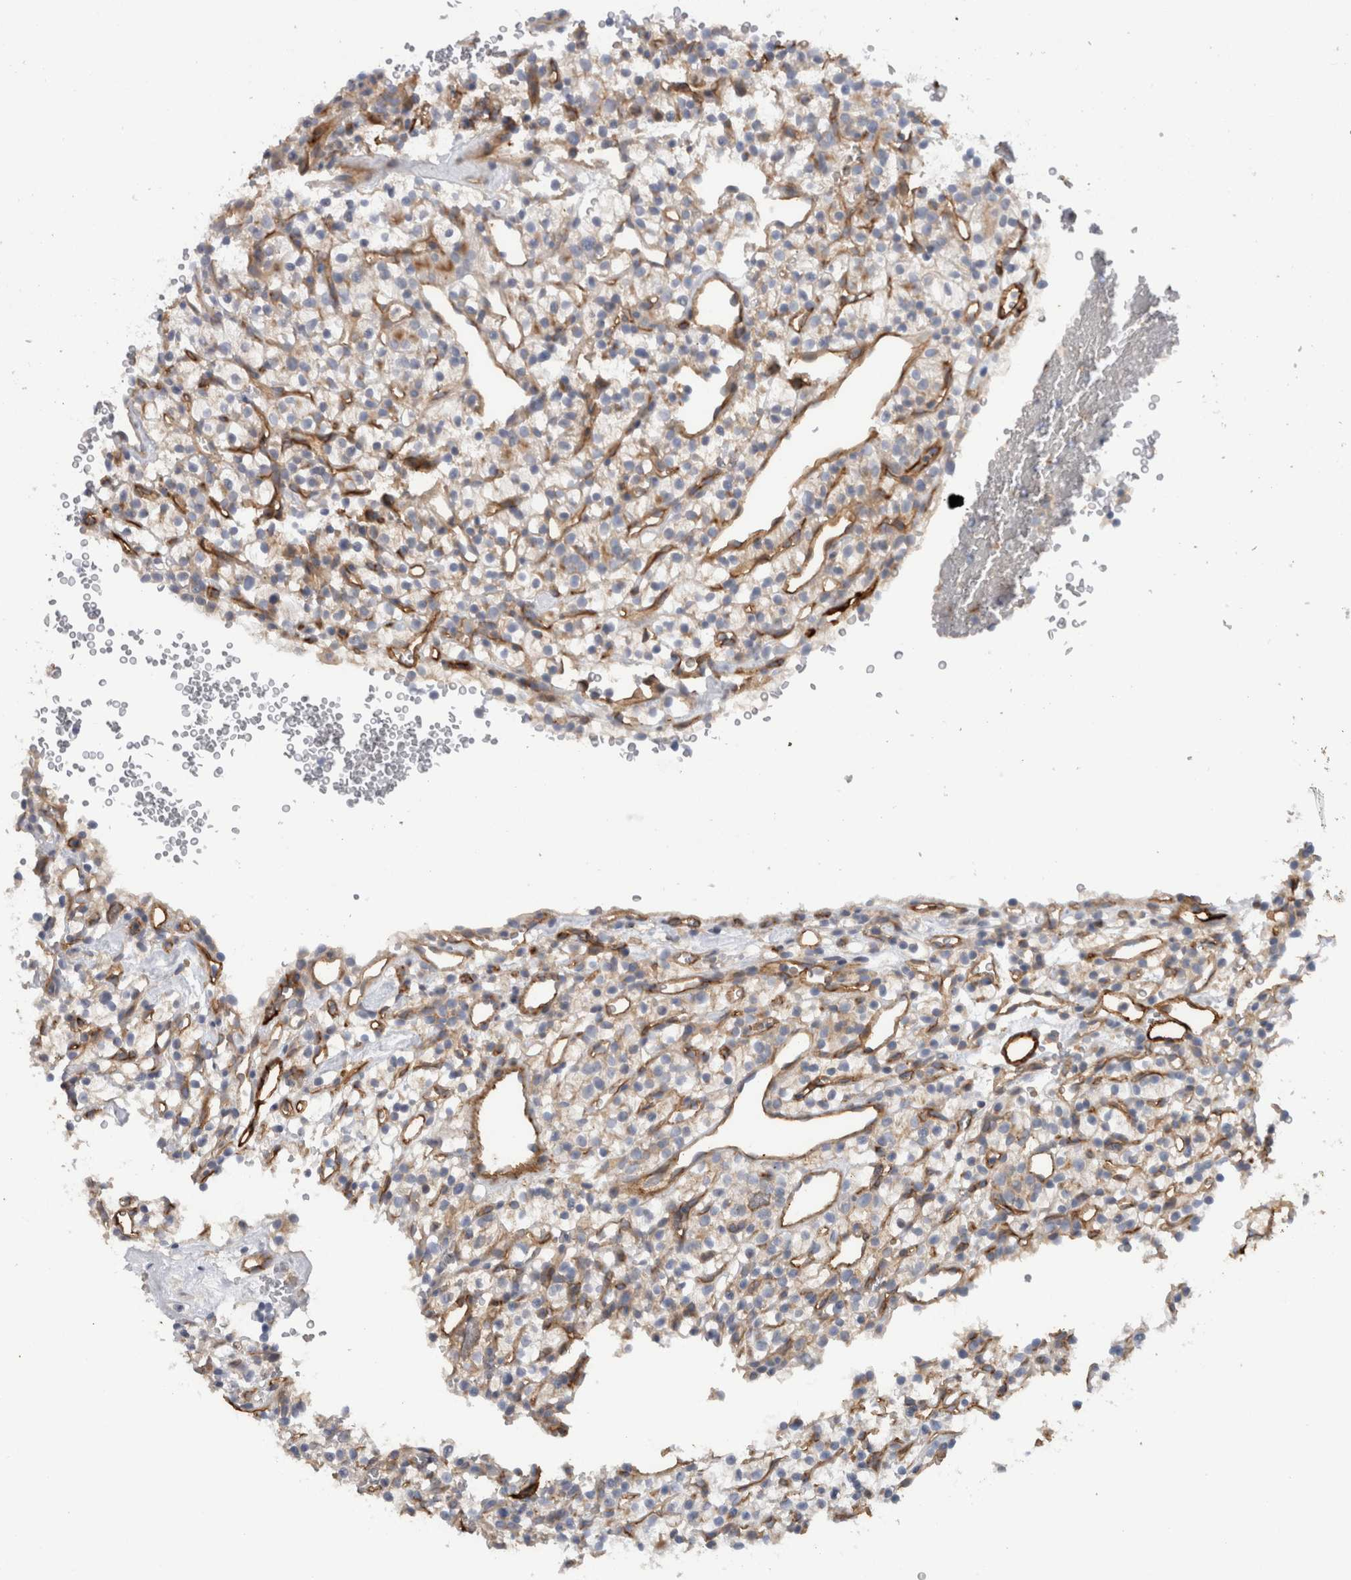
{"staining": {"intensity": "negative", "quantity": "none", "location": "none"}, "tissue": "renal cancer", "cell_type": "Tumor cells", "image_type": "cancer", "snomed": [{"axis": "morphology", "description": "Adenocarcinoma, NOS"}, {"axis": "topography", "description": "Kidney"}], "caption": "Renal adenocarcinoma stained for a protein using IHC displays no staining tumor cells.", "gene": "CD59", "patient": {"sex": "female", "age": 57}}